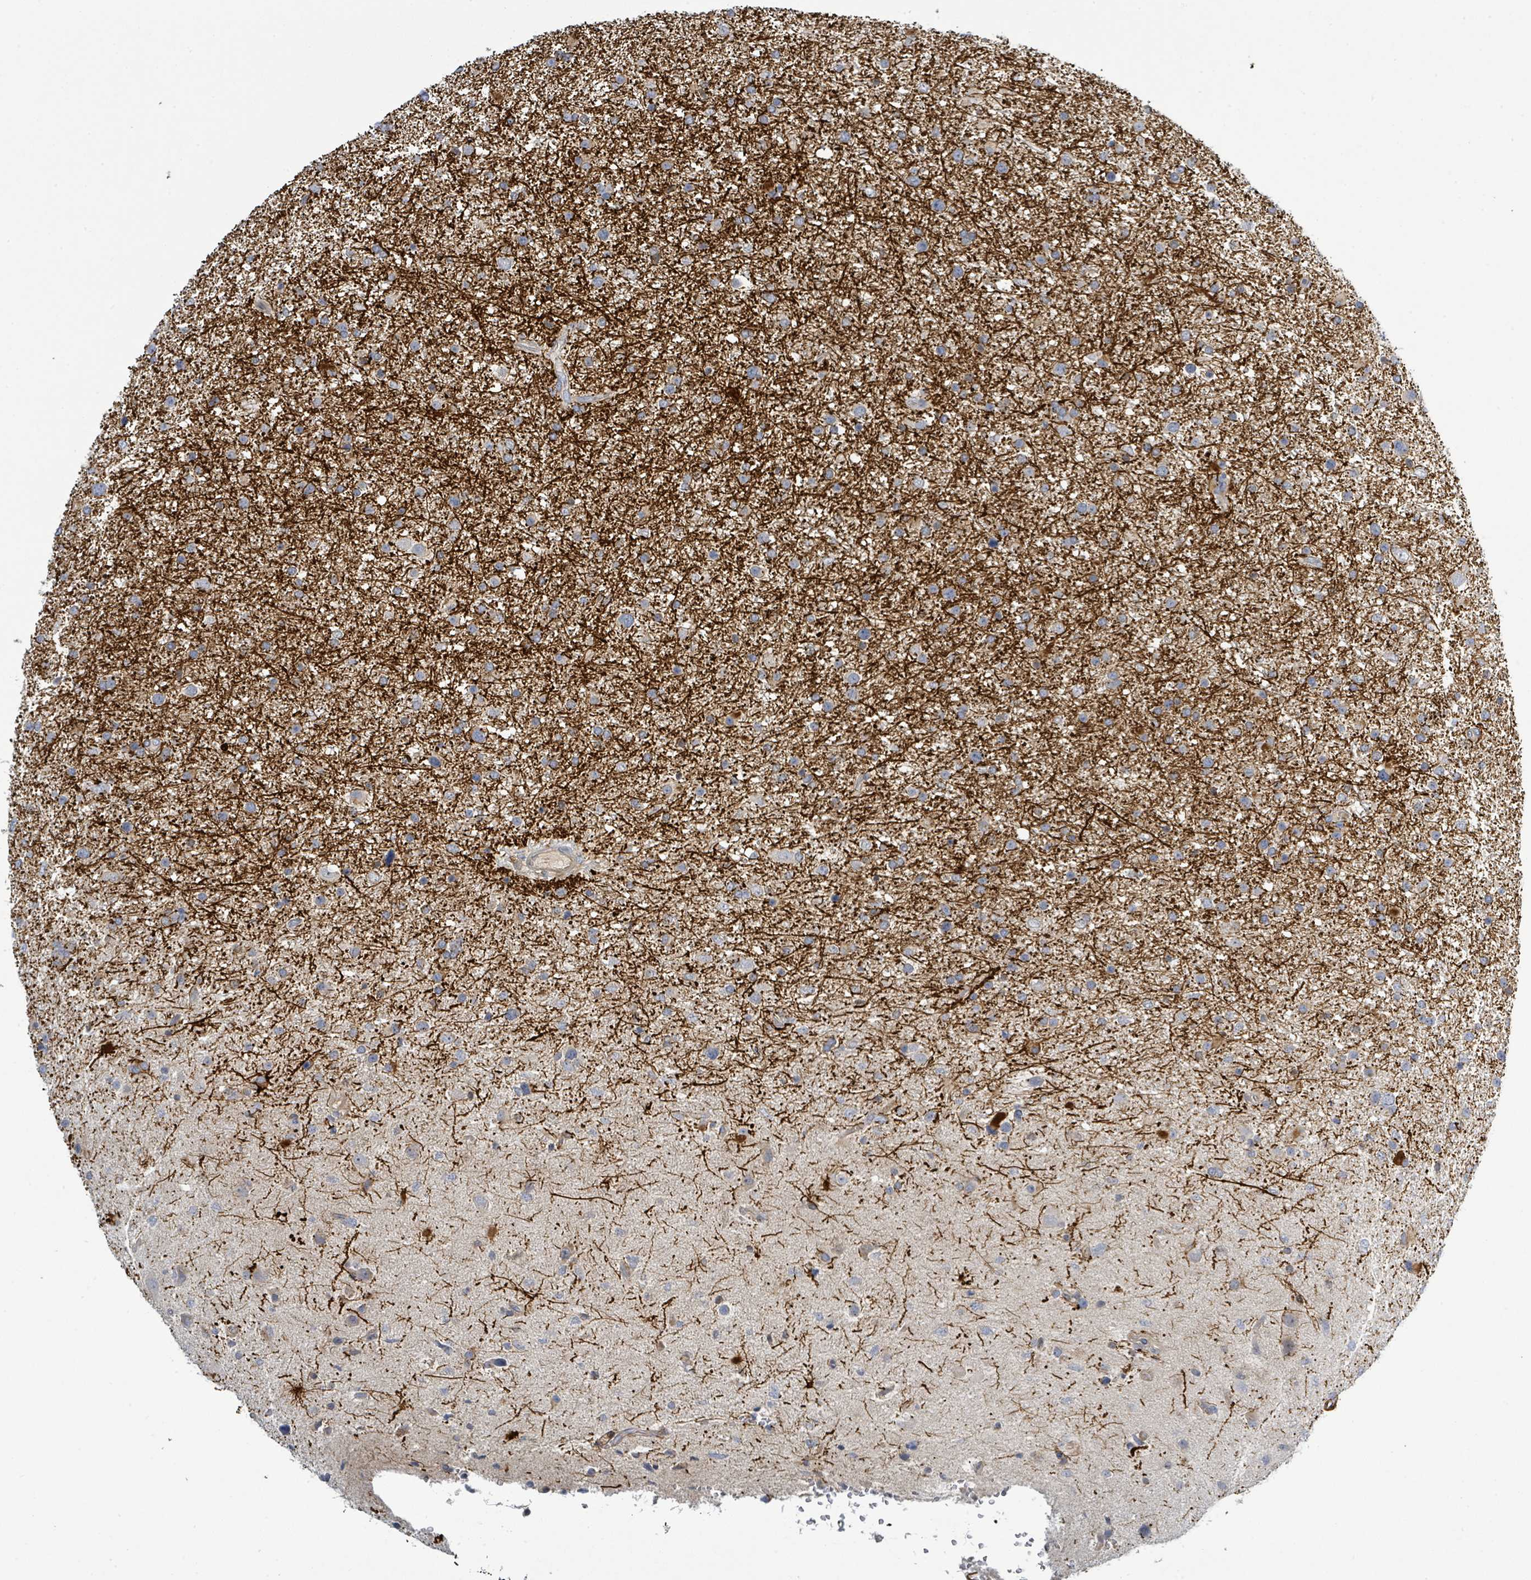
{"staining": {"intensity": "negative", "quantity": "none", "location": "none"}, "tissue": "glioma", "cell_type": "Tumor cells", "image_type": "cancer", "snomed": [{"axis": "morphology", "description": "Glioma, malignant, Low grade"}, {"axis": "topography", "description": "Brain"}], "caption": "Immunohistochemistry (IHC) of malignant low-grade glioma displays no staining in tumor cells.", "gene": "CFAP210", "patient": {"sex": "female", "age": 32}}